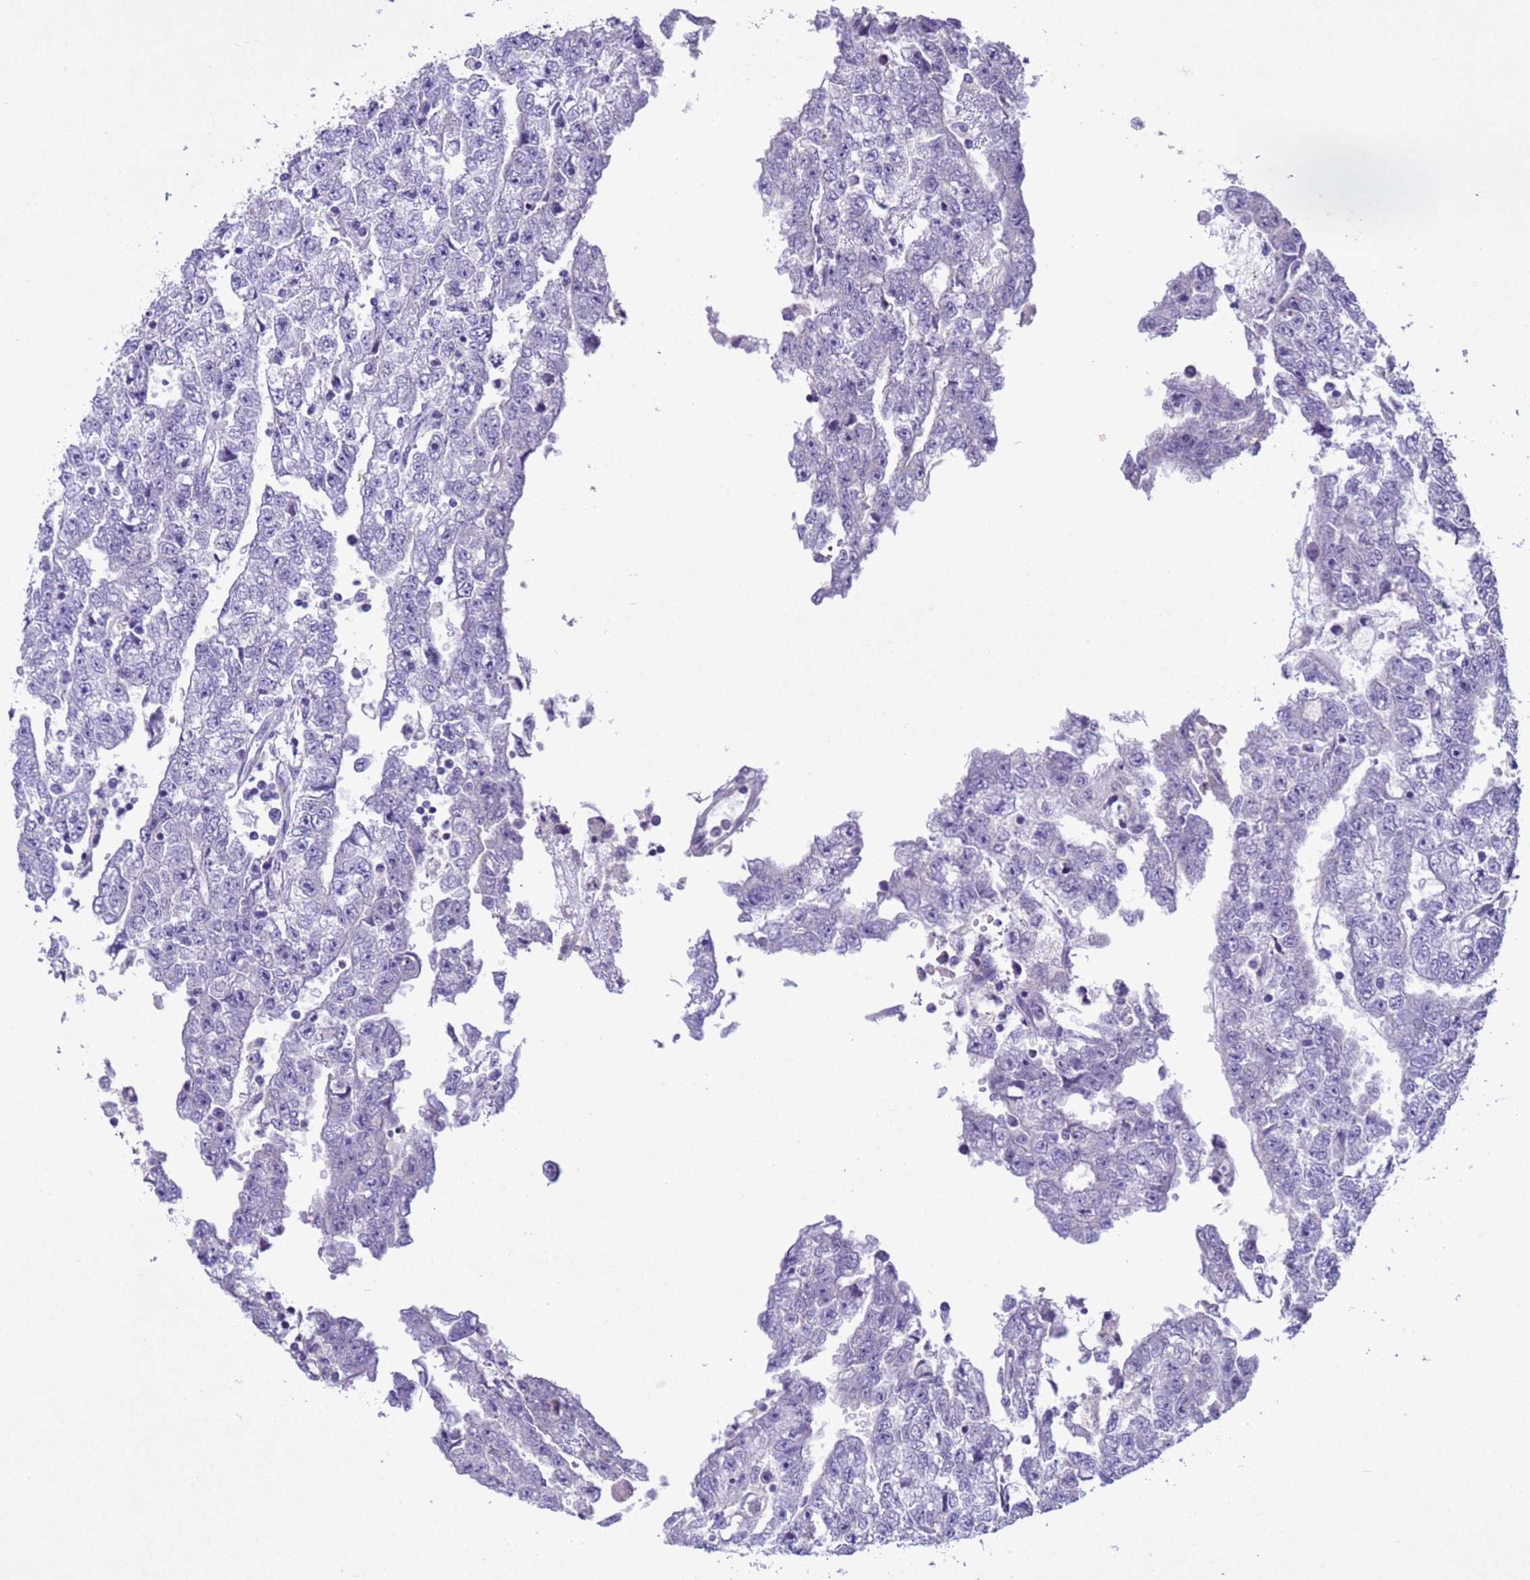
{"staining": {"intensity": "negative", "quantity": "none", "location": "none"}, "tissue": "testis cancer", "cell_type": "Tumor cells", "image_type": "cancer", "snomed": [{"axis": "morphology", "description": "Carcinoma, Embryonal, NOS"}, {"axis": "topography", "description": "Testis"}], "caption": "Immunohistochemistry (IHC) photomicrograph of neoplastic tissue: human embryonal carcinoma (testis) stained with DAB (3,3'-diaminobenzidine) reveals no significant protein staining in tumor cells.", "gene": "NLRP11", "patient": {"sex": "male", "age": 25}}